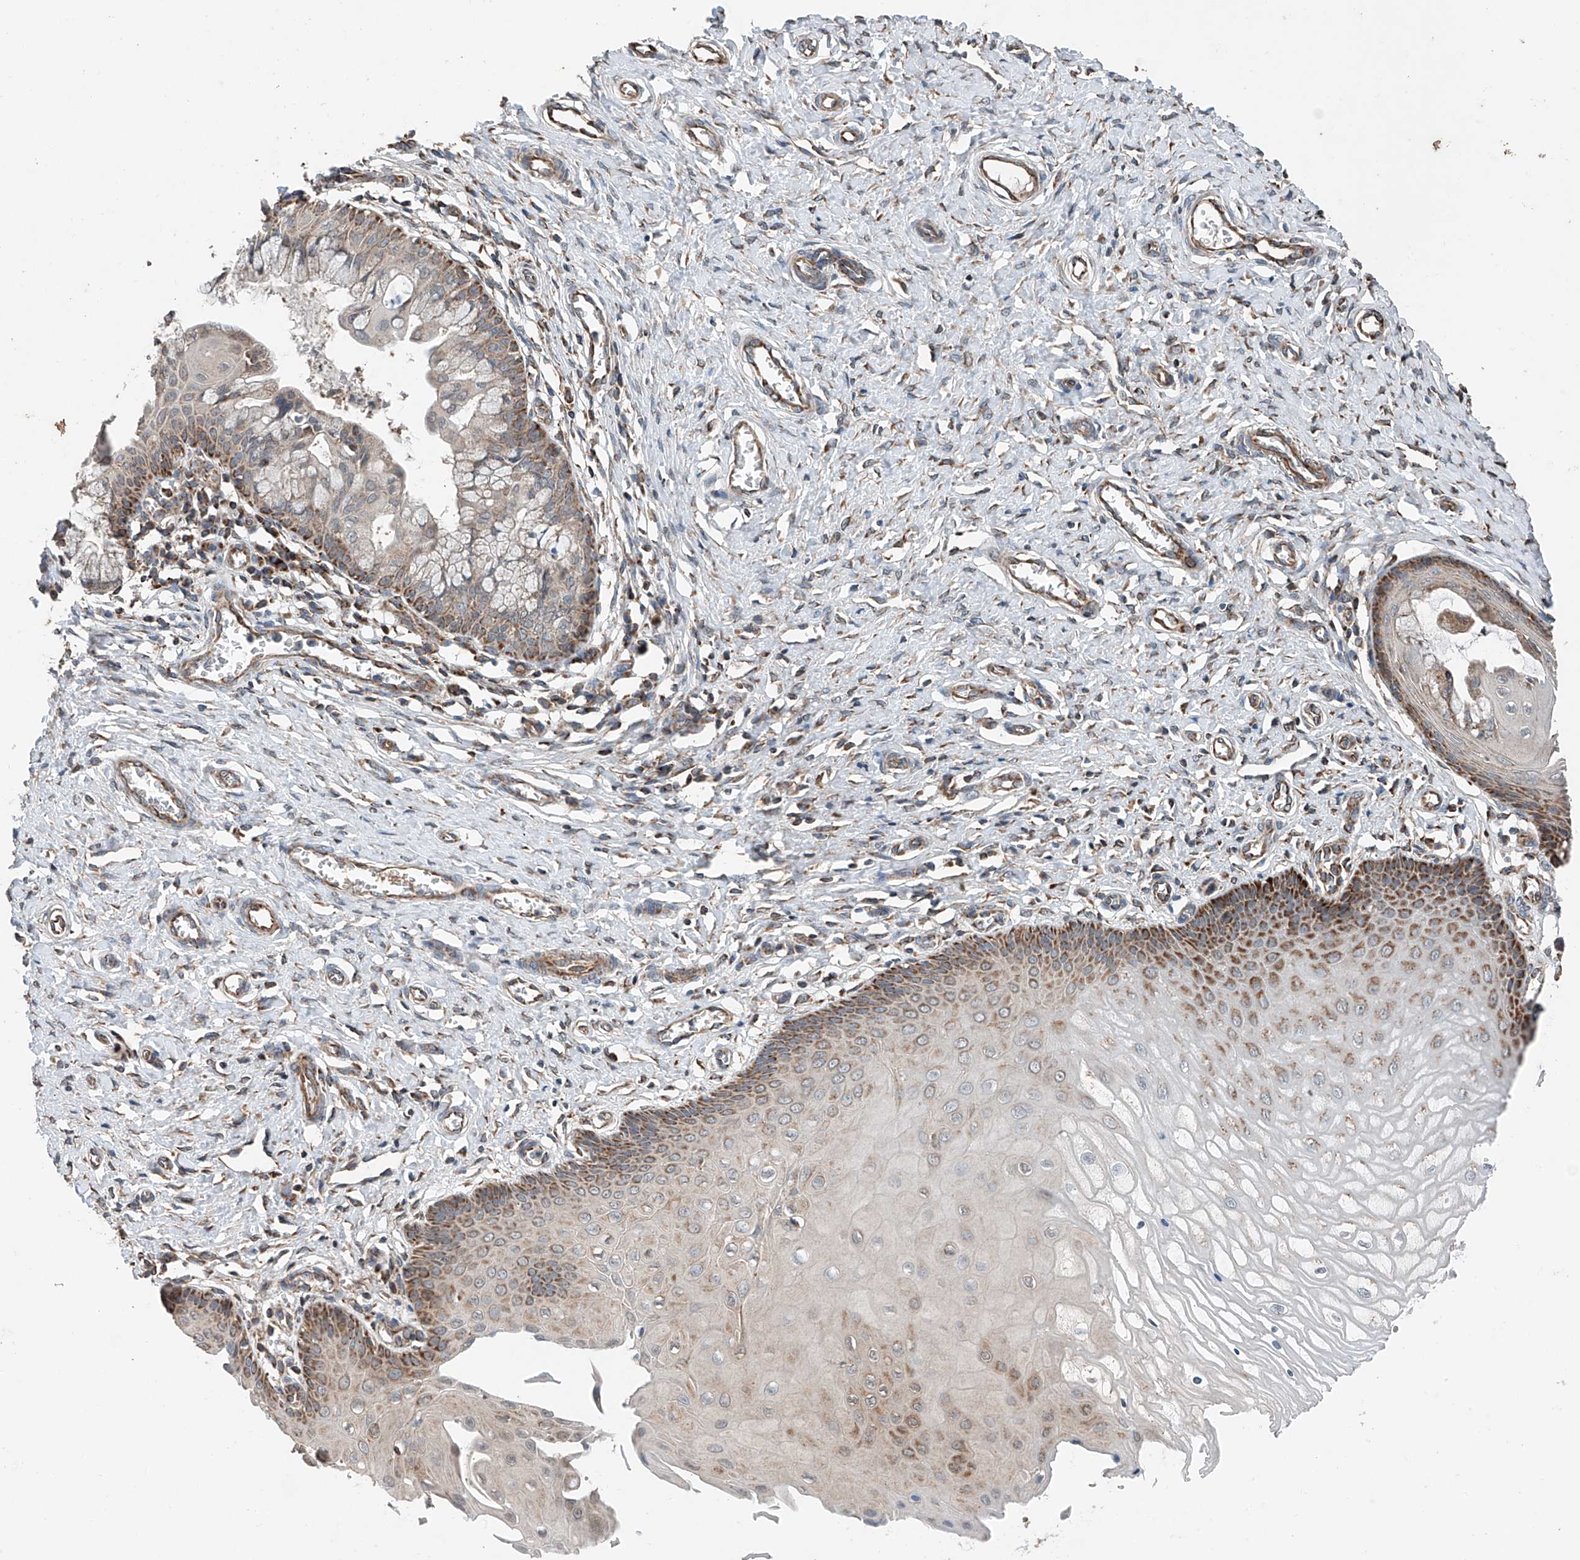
{"staining": {"intensity": "moderate", "quantity": "<25%", "location": "cytoplasmic/membranous"}, "tissue": "cervix", "cell_type": "Glandular cells", "image_type": "normal", "snomed": [{"axis": "morphology", "description": "Normal tissue, NOS"}, {"axis": "topography", "description": "Cervix"}], "caption": "This image shows immunohistochemistry (IHC) staining of unremarkable cervix, with low moderate cytoplasmic/membranous expression in approximately <25% of glandular cells.", "gene": "AP4B1", "patient": {"sex": "female", "age": 55}}